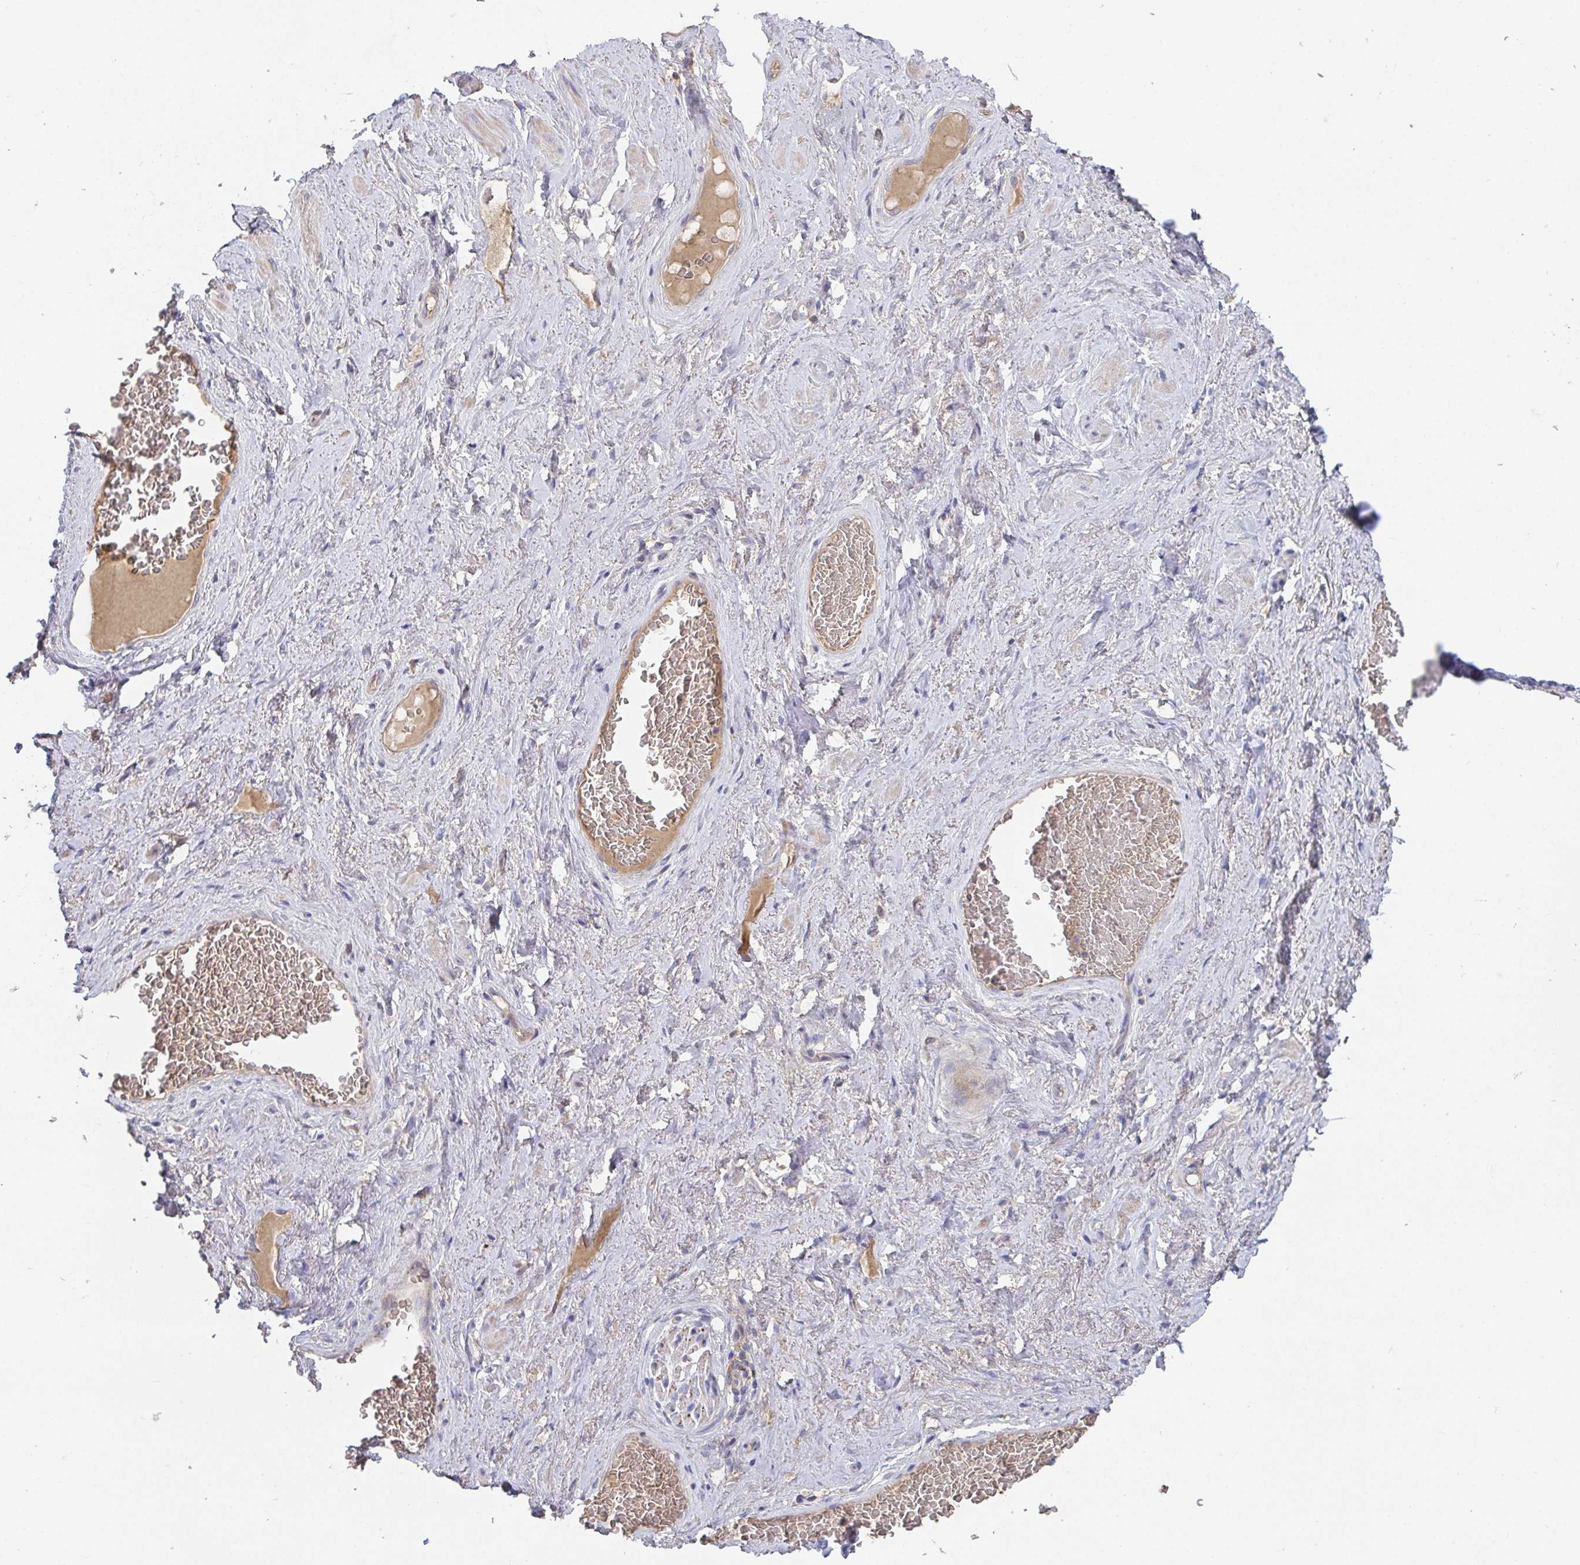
{"staining": {"intensity": "negative", "quantity": "none", "location": "none"}, "tissue": "soft tissue", "cell_type": "Fibroblasts", "image_type": "normal", "snomed": [{"axis": "morphology", "description": "Normal tissue, NOS"}, {"axis": "topography", "description": "Vagina"}, {"axis": "topography", "description": "Peripheral nerve tissue"}], "caption": "DAB immunohistochemical staining of benign human soft tissue reveals no significant expression in fibroblasts.", "gene": "ANO5", "patient": {"sex": "female", "age": 71}}